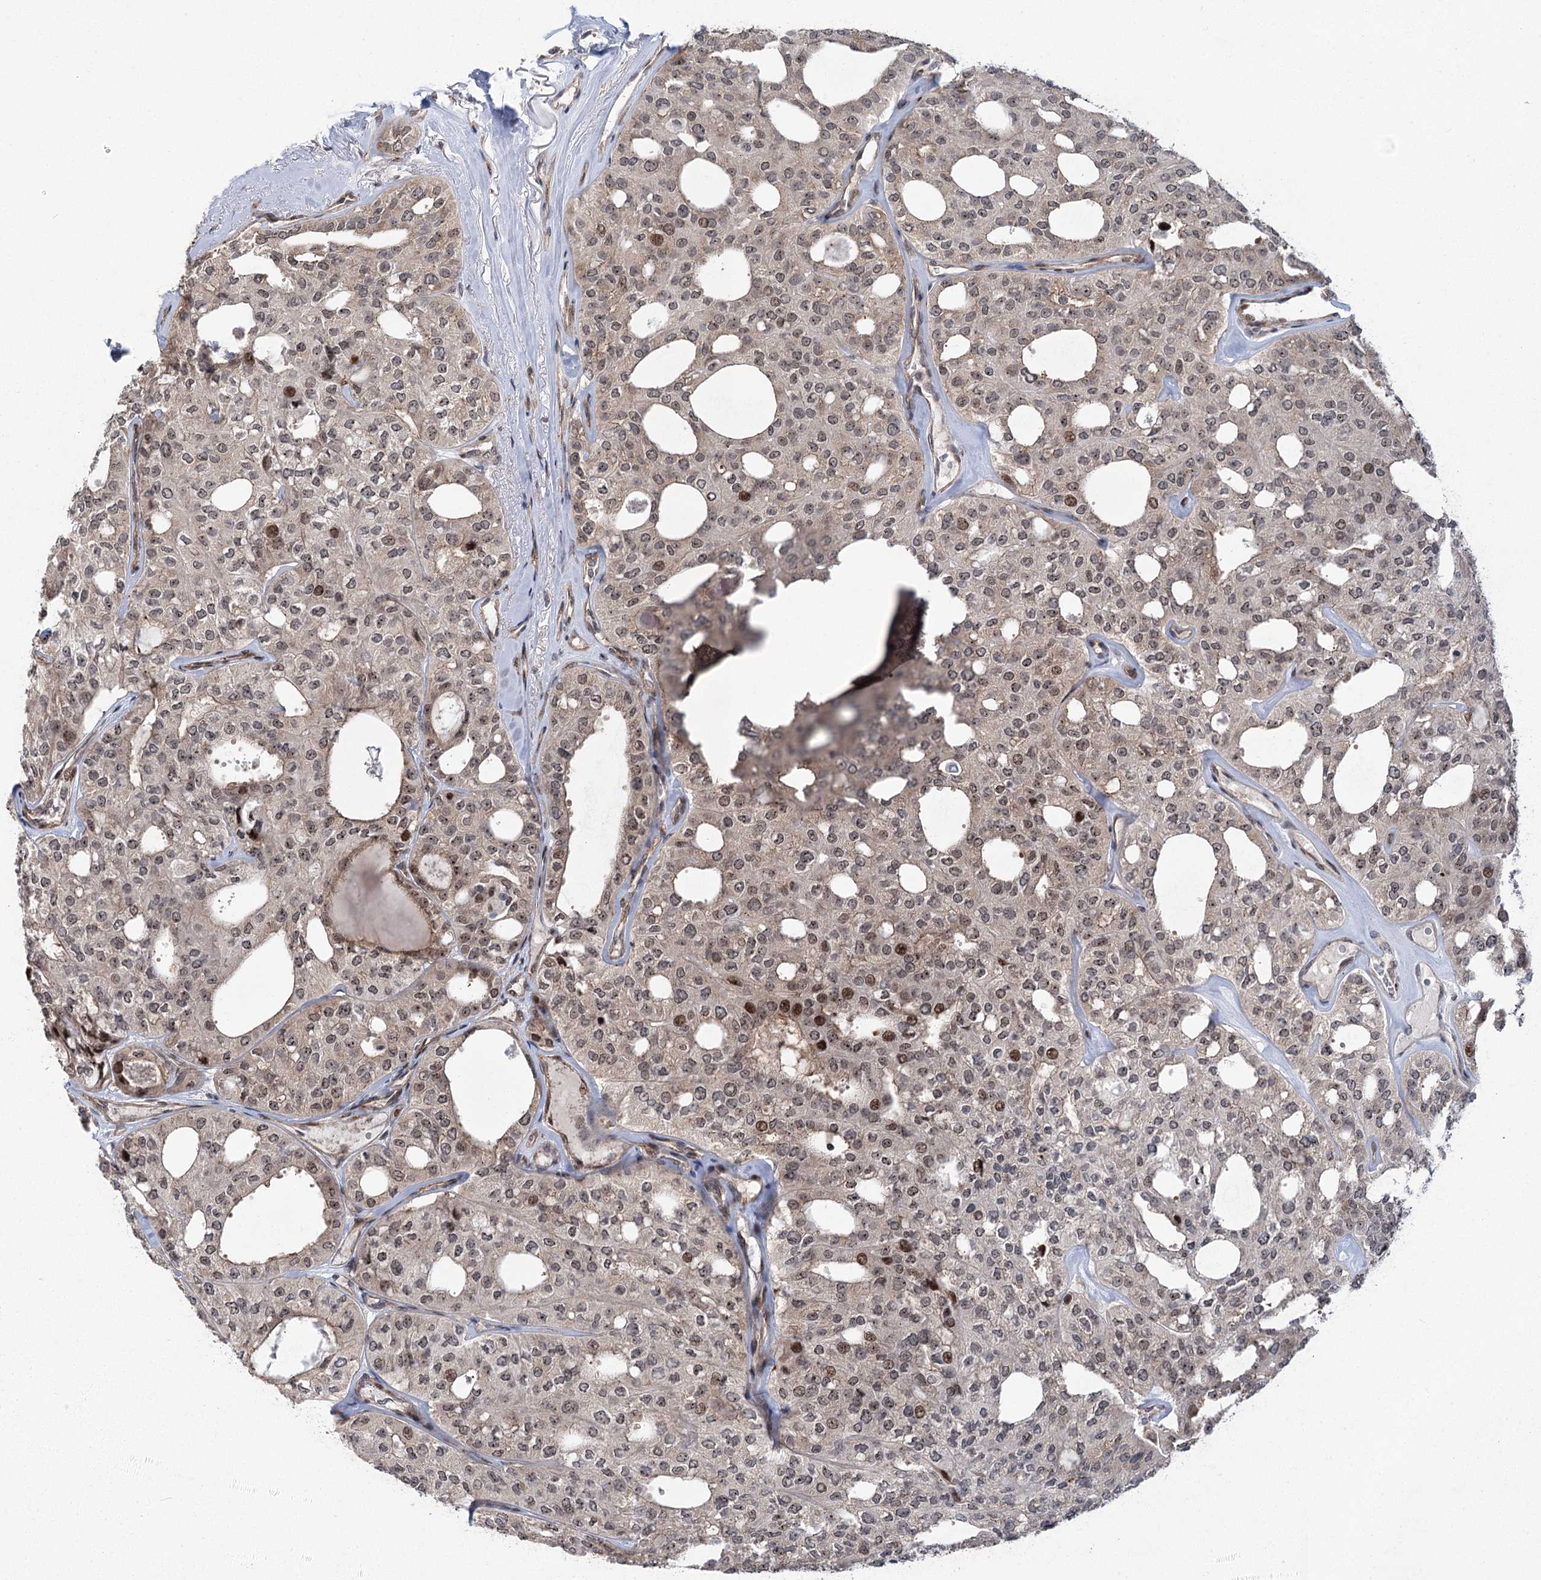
{"staining": {"intensity": "moderate", "quantity": "<25%", "location": "nuclear"}, "tissue": "thyroid cancer", "cell_type": "Tumor cells", "image_type": "cancer", "snomed": [{"axis": "morphology", "description": "Follicular adenoma carcinoma, NOS"}, {"axis": "topography", "description": "Thyroid gland"}], "caption": "Human thyroid cancer (follicular adenoma carcinoma) stained with a protein marker reveals moderate staining in tumor cells.", "gene": "PARM1", "patient": {"sex": "male", "age": 75}}